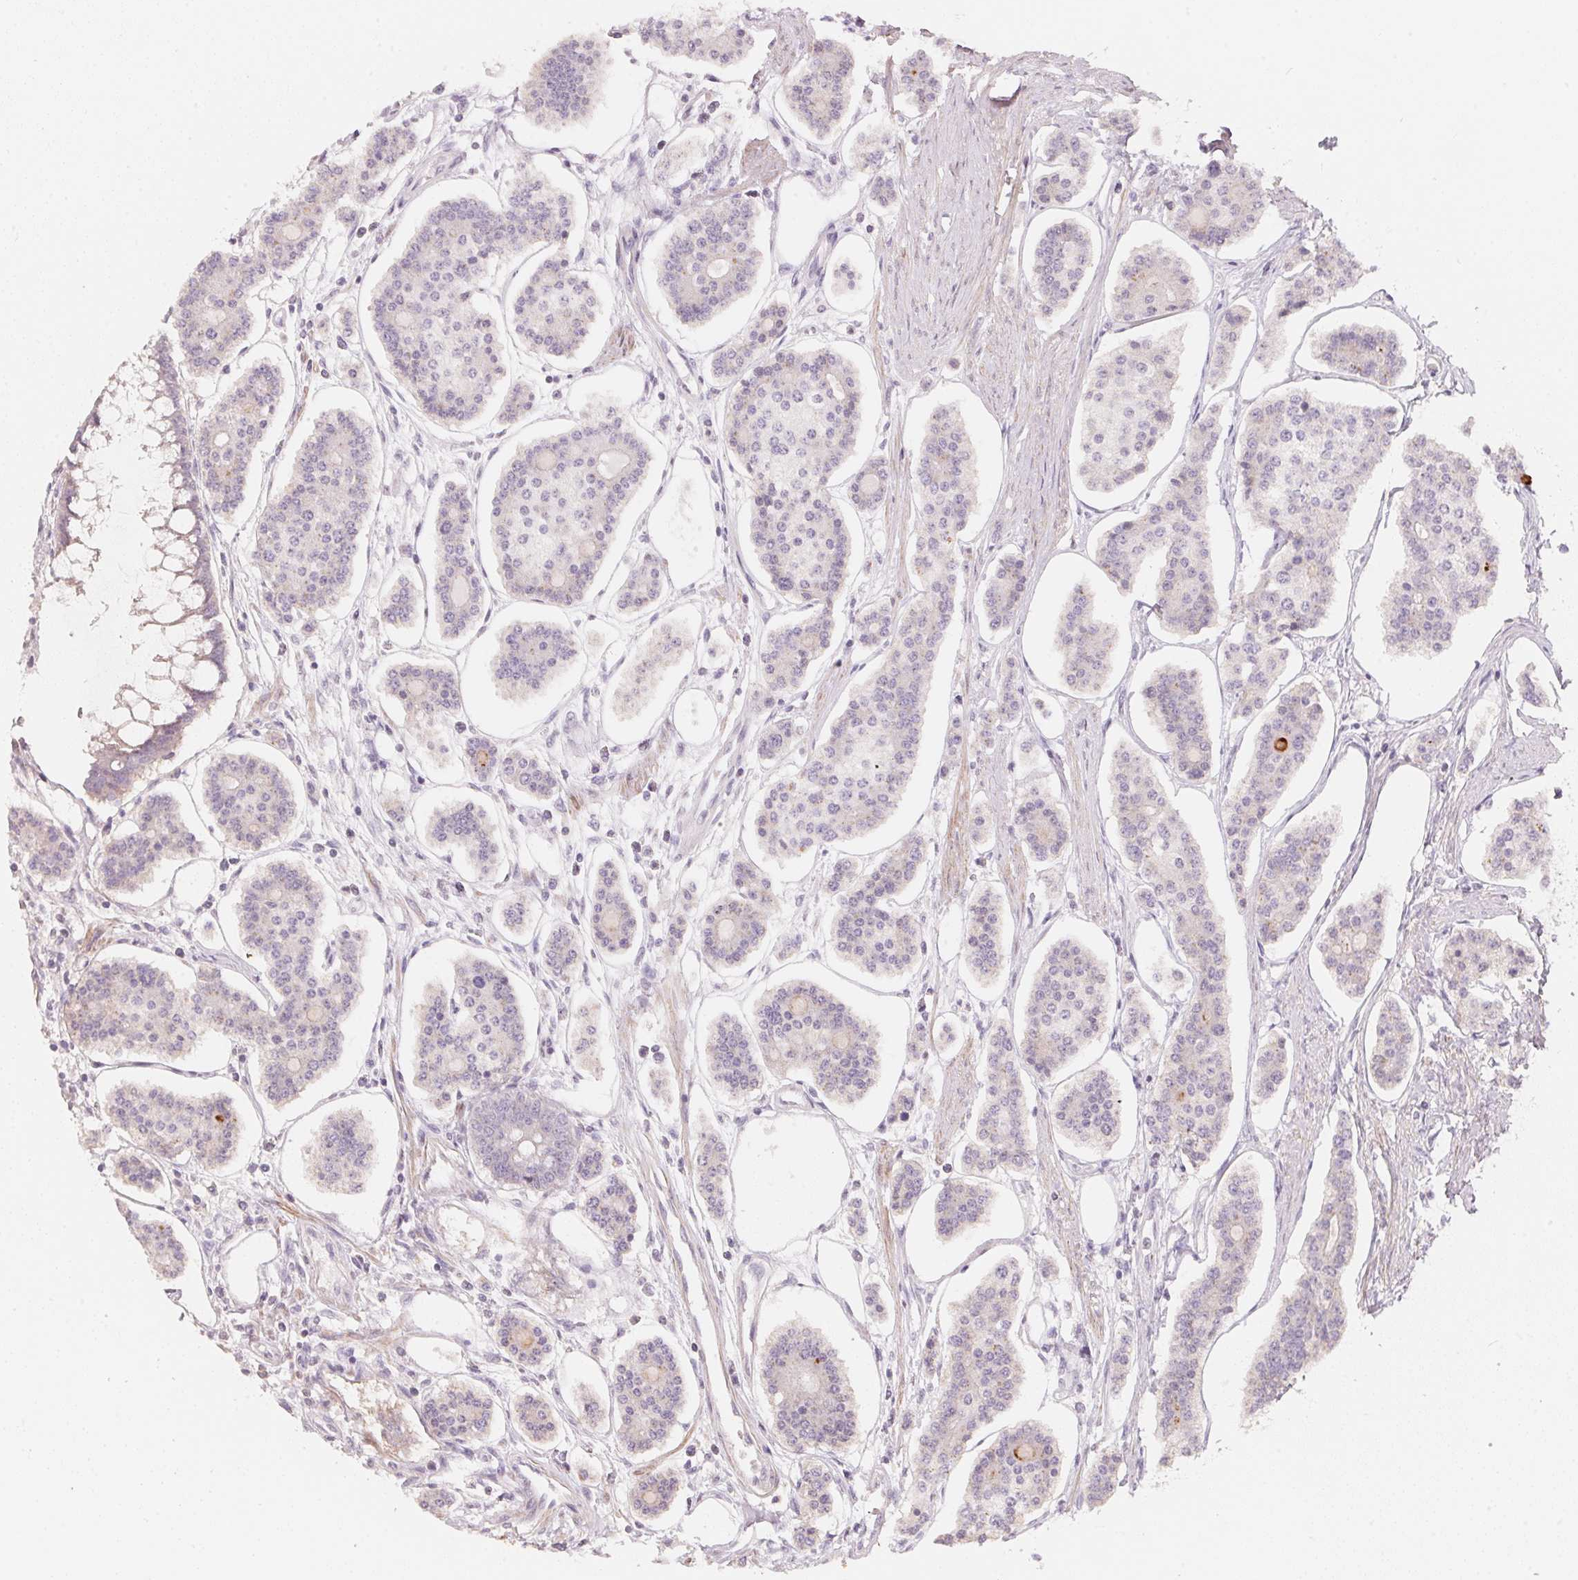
{"staining": {"intensity": "negative", "quantity": "none", "location": "none"}, "tissue": "carcinoid", "cell_type": "Tumor cells", "image_type": "cancer", "snomed": [{"axis": "morphology", "description": "Carcinoid, malignant, NOS"}, {"axis": "topography", "description": "Small intestine"}], "caption": "There is no significant expression in tumor cells of carcinoid.", "gene": "TP53AIP1", "patient": {"sex": "female", "age": 65}}